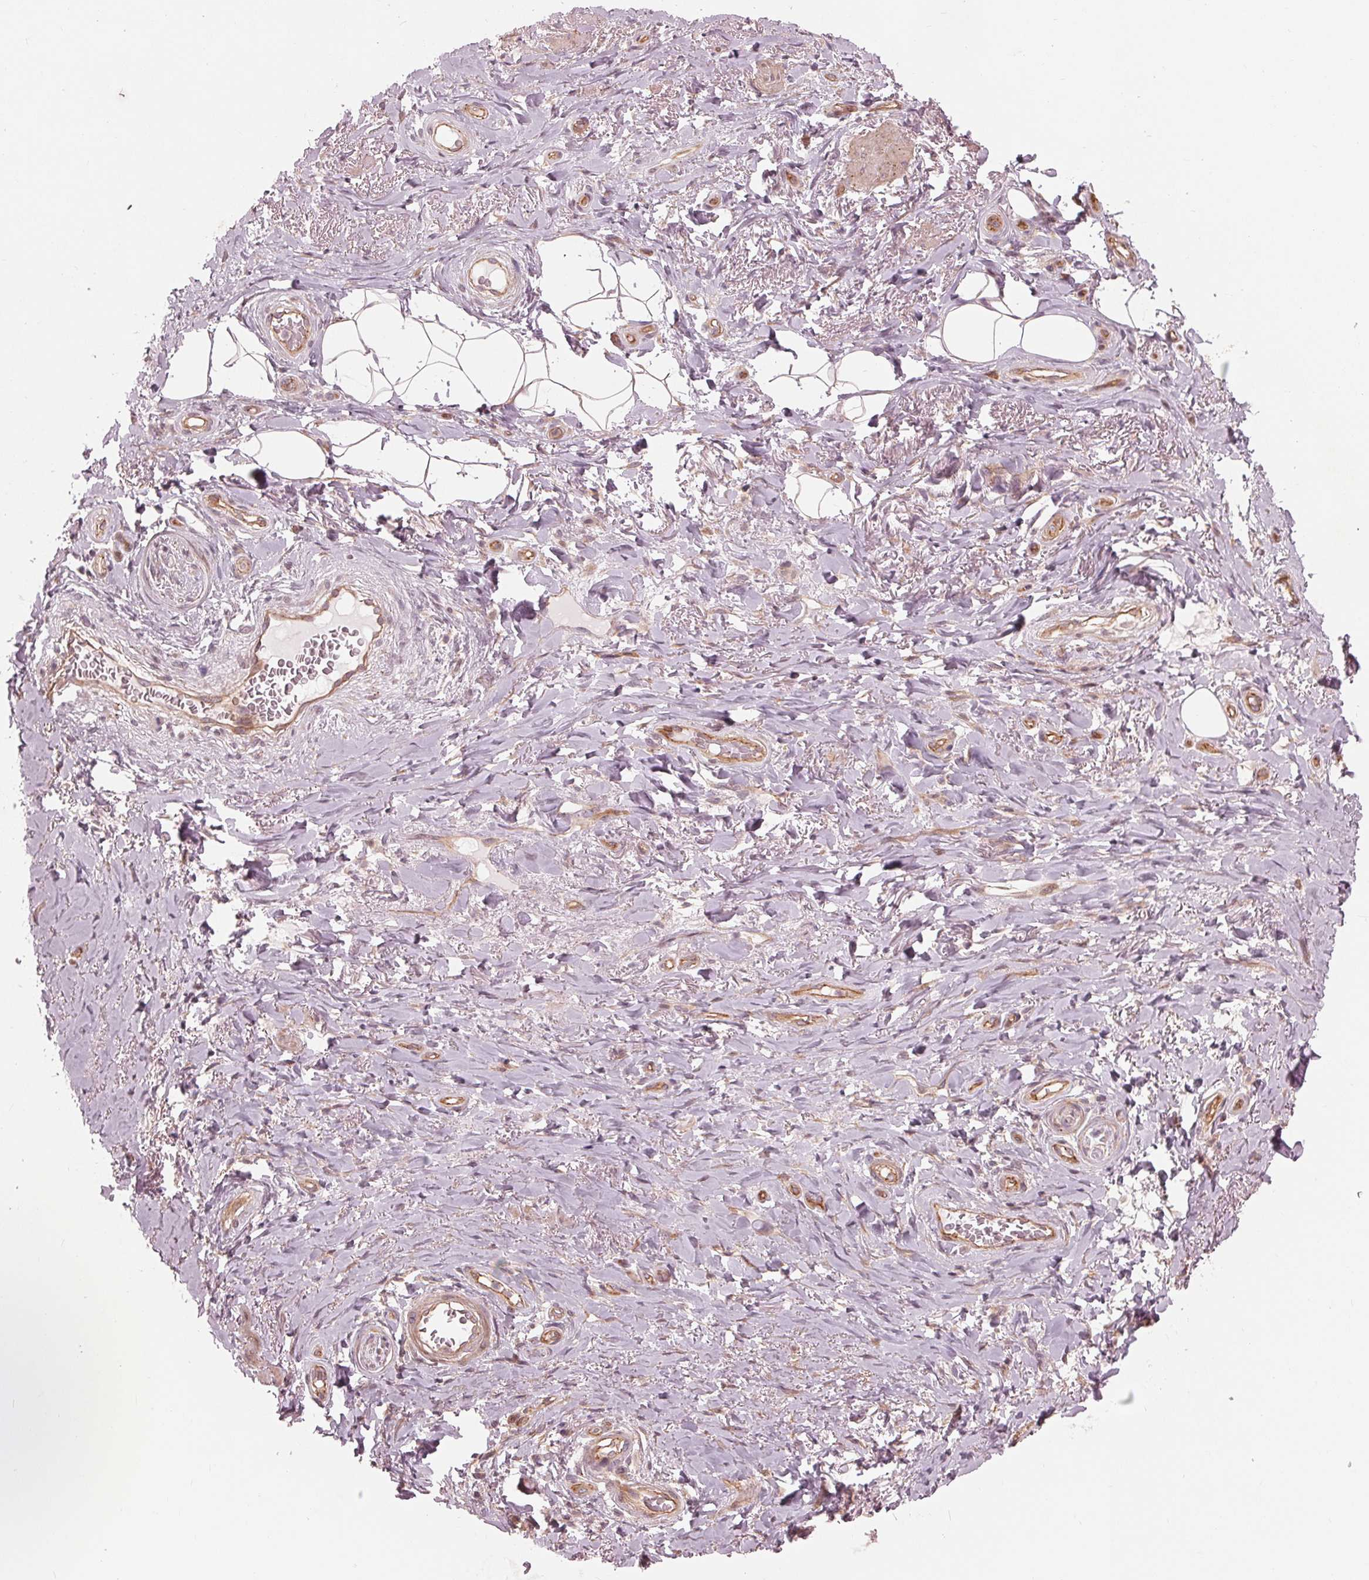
{"staining": {"intensity": "negative", "quantity": "none", "location": "none"}, "tissue": "adipose tissue", "cell_type": "Adipocytes", "image_type": "normal", "snomed": [{"axis": "morphology", "description": "Normal tissue, NOS"}, {"axis": "topography", "description": "Anal"}, {"axis": "topography", "description": "Peripheral nerve tissue"}], "caption": "Immunohistochemistry of normal human adipose tissue exhibits no staining in adipocytes. Nuclei are stained in blue.", "gene": "TXNIP", "patient": {"sex": "male", "age": 53}}